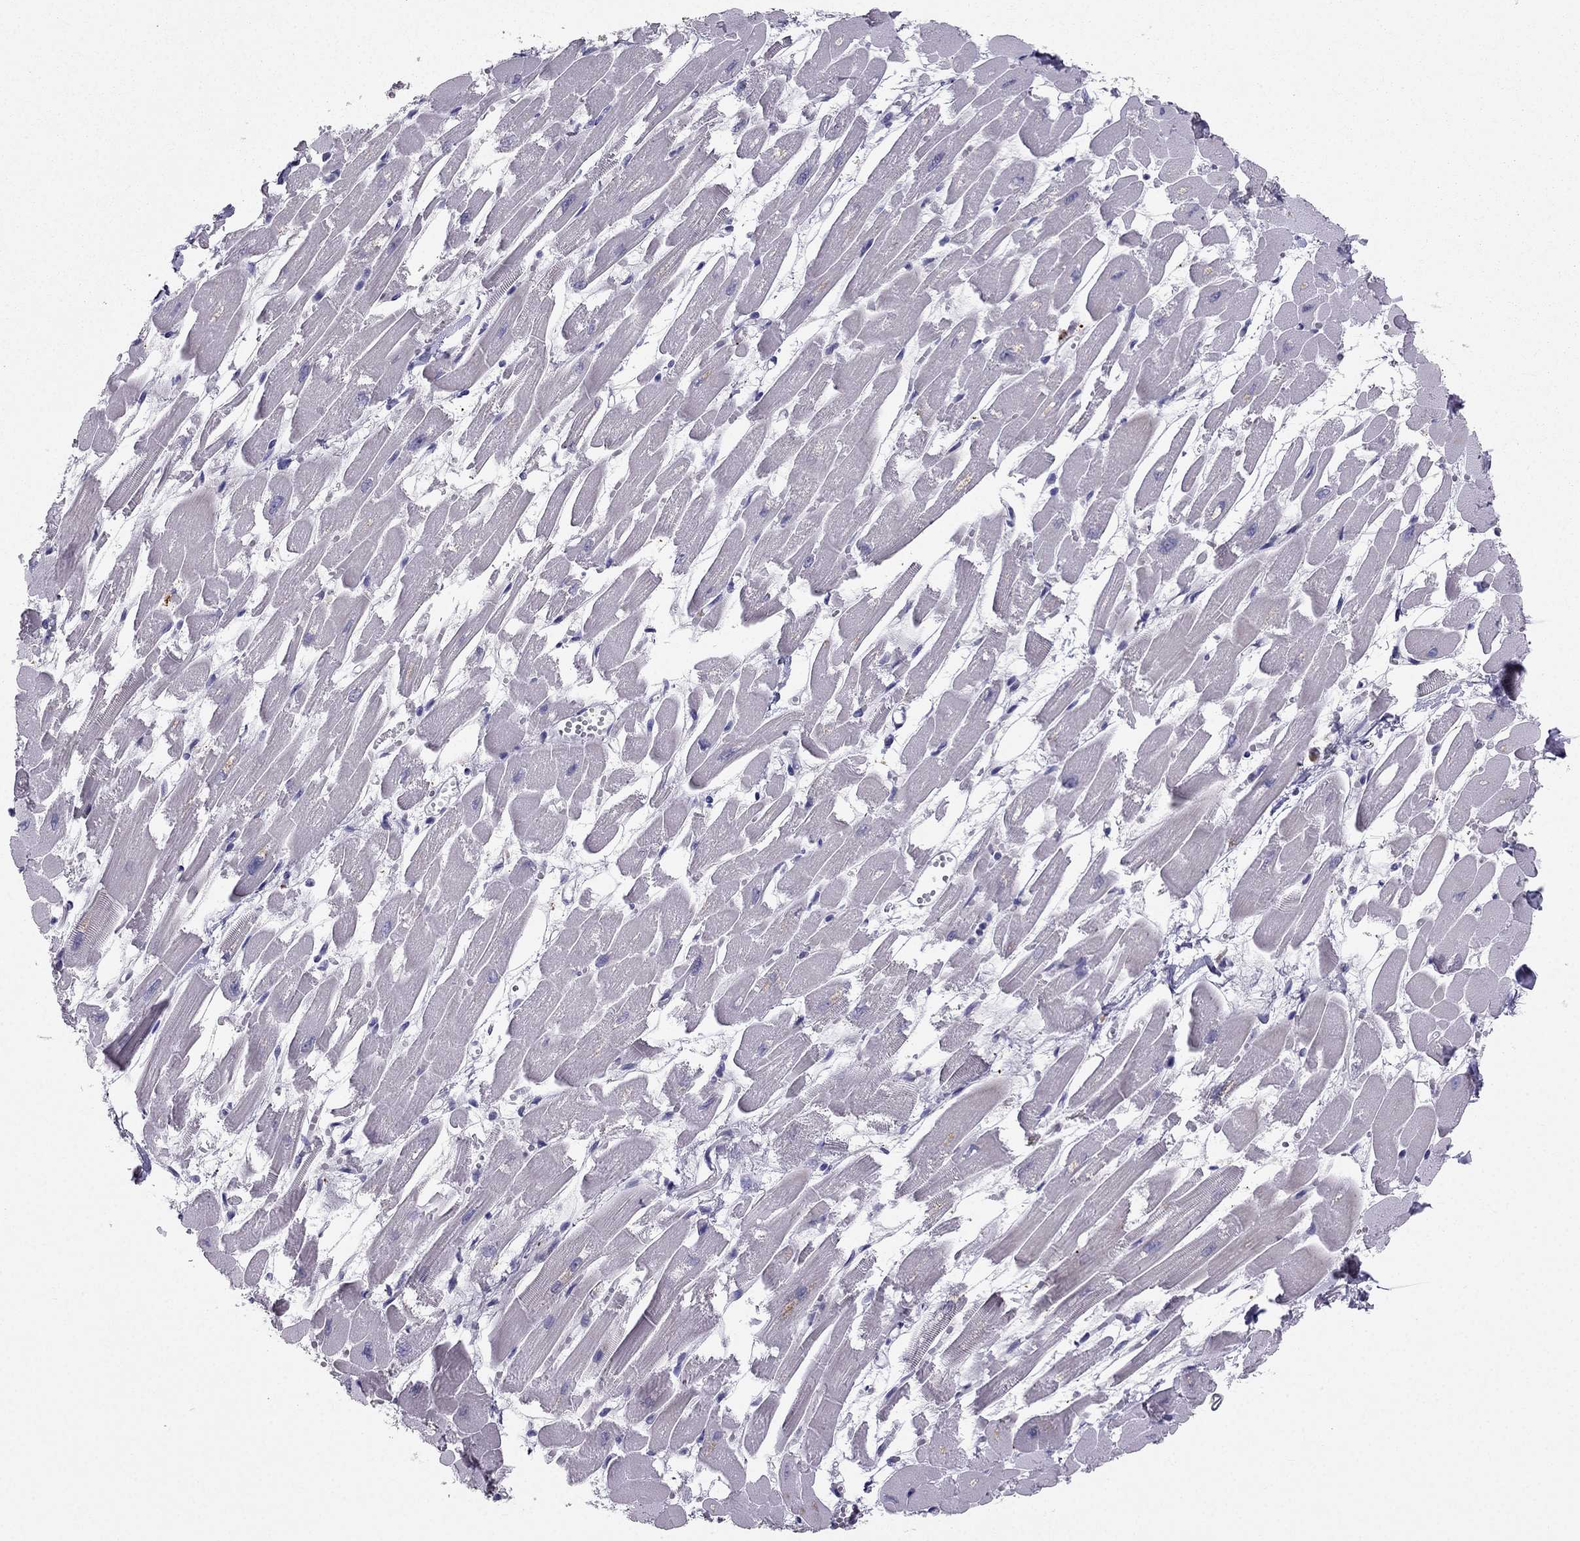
{"staining": {"intensity": "negative", "quantity": "none", "location": "none"}, "tissue": "heart muscle", "cell_type": "Cardiomyocytes", "image_type": "normal", "snomed": [{"axis": "morphology", "description": "Normal tissue, NOS"}, {"axis": "topography", "description": "Heart"}], "caption": "IHC micrograph of benign heart muscle stained for a protein (brown), which exhibits no expression in cardiomyocytes. (Immunohistochemistry, brightfield microscopy, high magnification).", "gene": "LMTK3", "patient": {"sex": "female", "age": 52}}